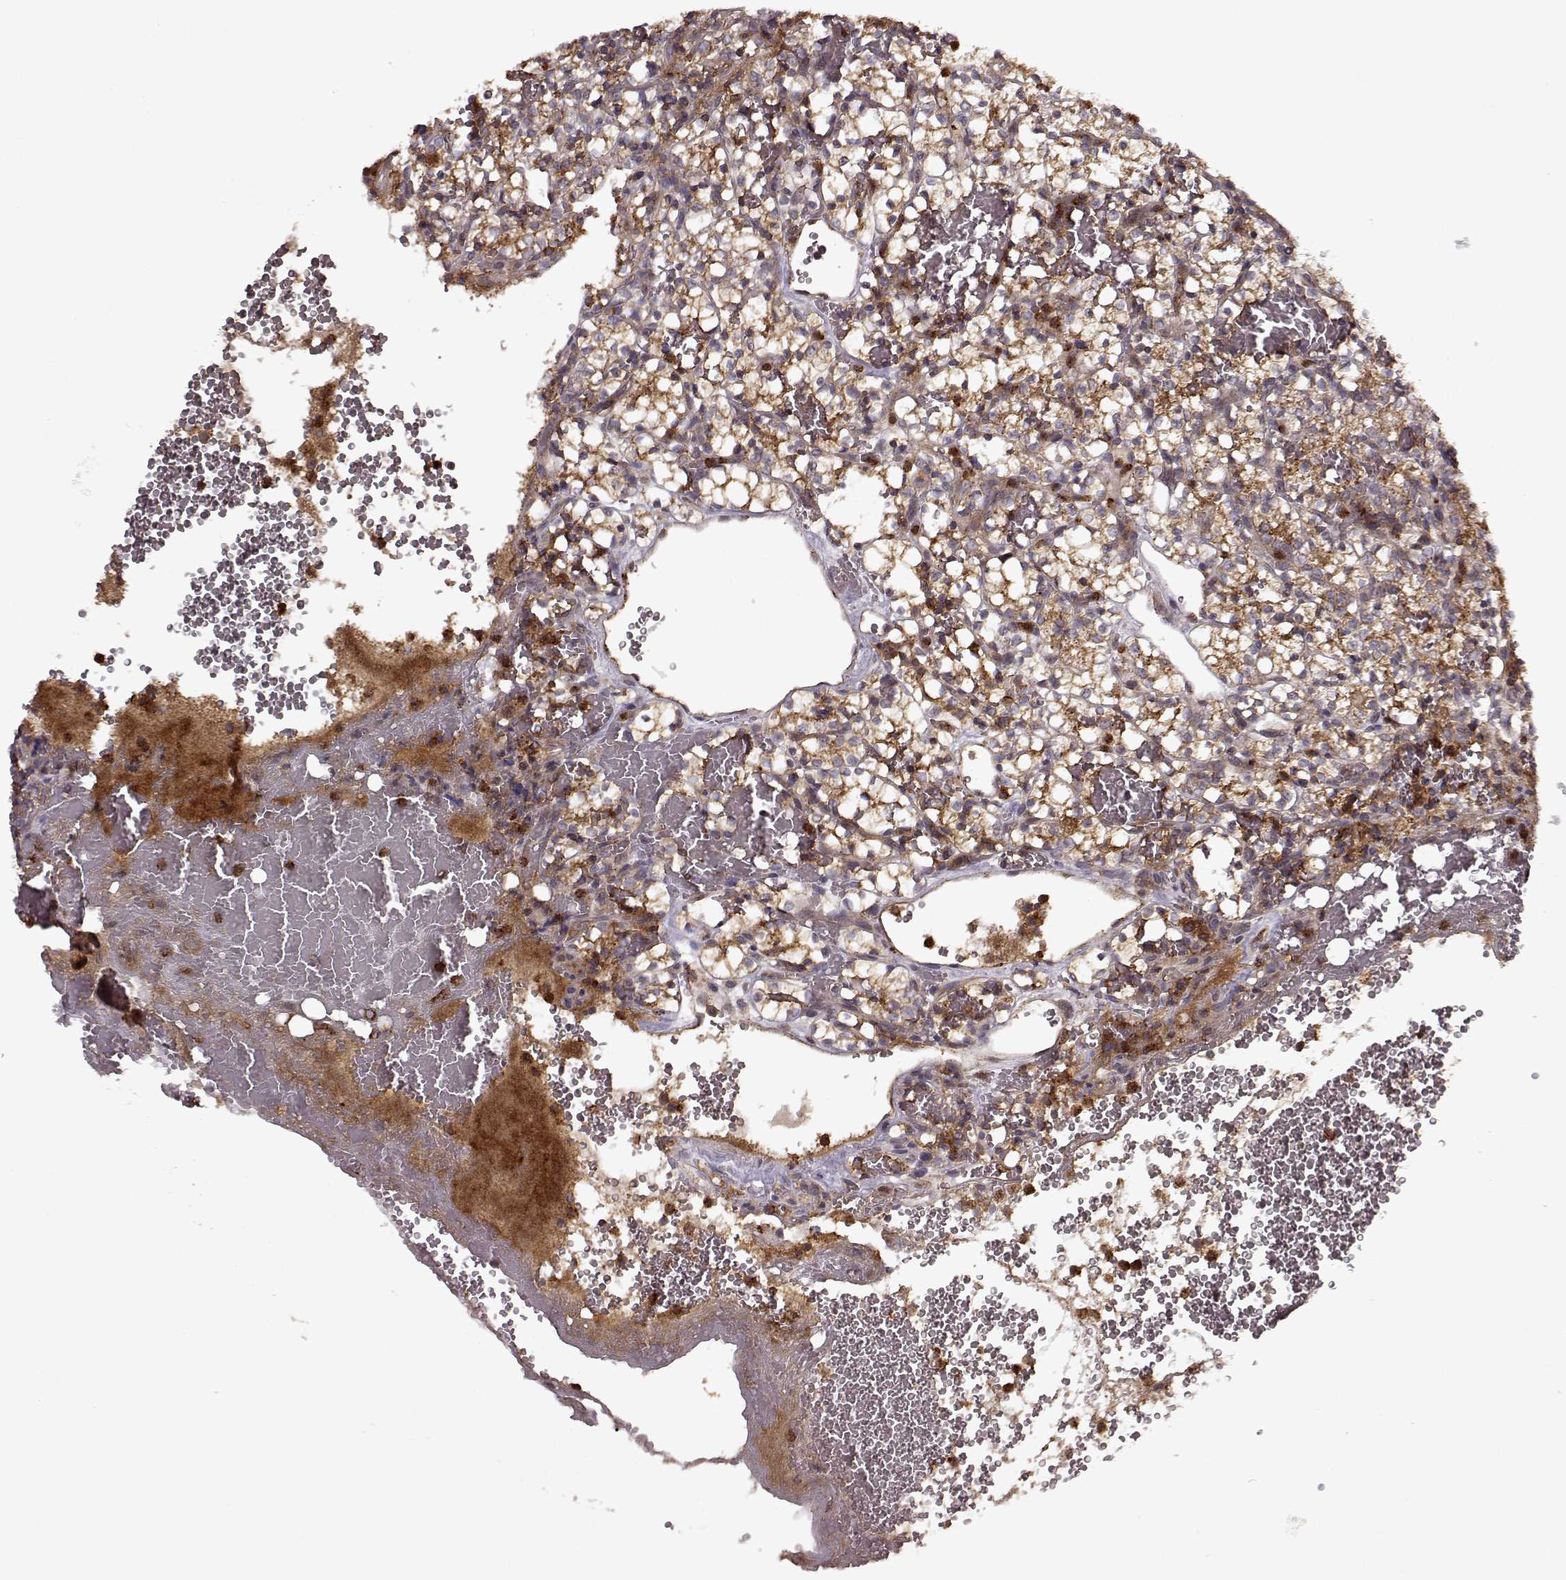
{"staining": {"intensity": "moderate", "quantity": ">75%", "location": "cytoplasmic/membranous"}, "tissue": "renal cancer", "cell_type": "Tumor cells", "image_type": "cancer", "snomed": [{"axis": "morphology", "description": "Adenocarcinoma, NOS"}, {"axis": "topography", "description": "Kidney"}], "caption": "A brown stain highlights moderate cytoplasmic/membranous expression of a protein in human adenocarcinoma (renal) tumor cells. The staining was performed using DAB (3,3'-diaminobenzidine), with brown indicating positive protein expression. Nuclei are stained blue with hematoxylin.", "gene": "IFRD2", "patient": {"sex": "female", "age": 69}}